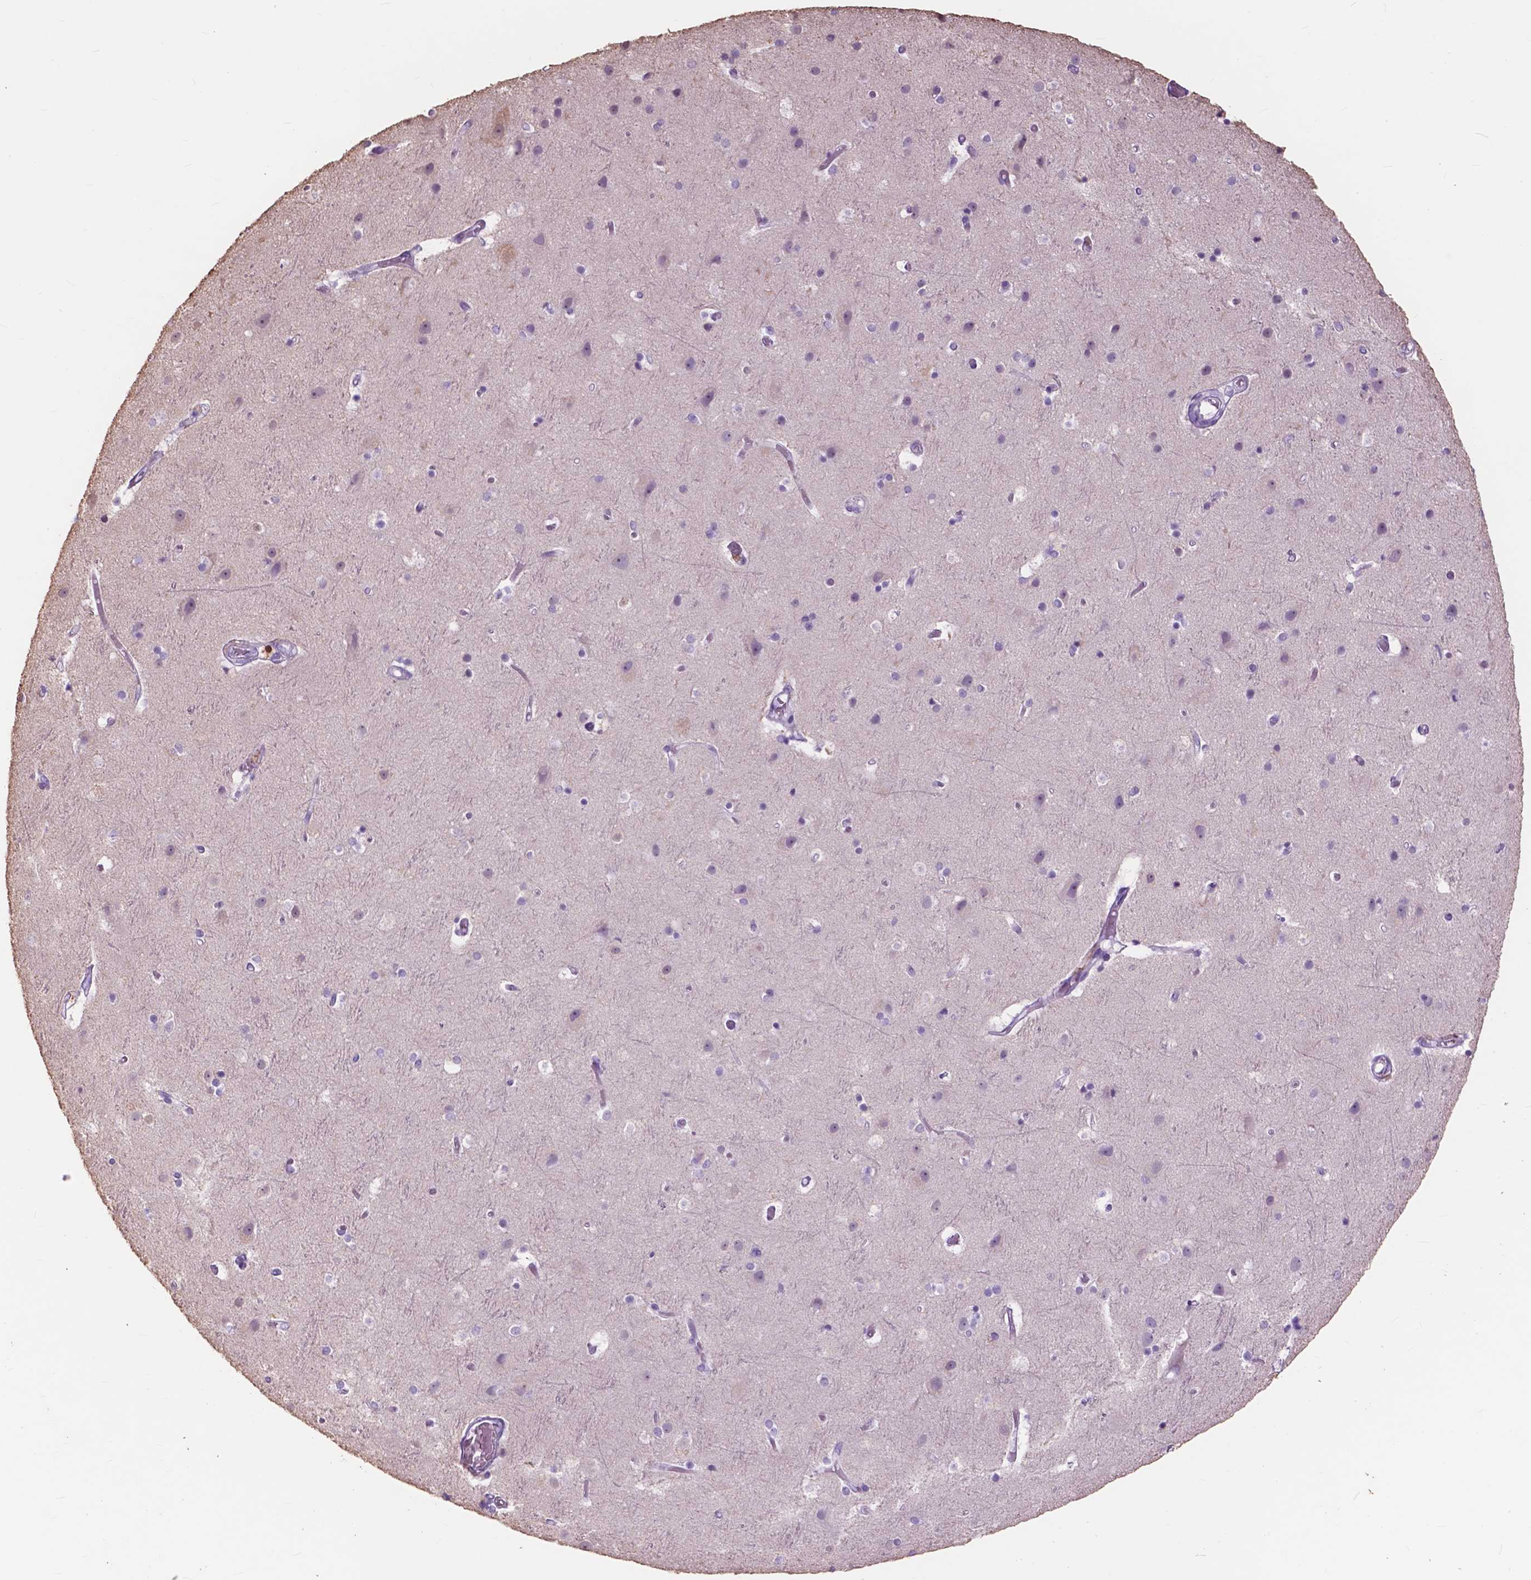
{"staining": {"intensity": "negative", "quantity": "none", "location": "none"}, "tissue": "cerebral cortex", "cell_type": "Endothelial cells", "image_type": "normal", "snomed": [{"axis": "morphology", "description": "Normal tissue, NOS"}, {"axis": "topography", "description": "Cerebral cortex"}], "caption": "This histopathology image is of benign cerebral cortex stained with immunohistochemistry (IHC) to label a protein in brown with the nuclei are counter-stained blue. There is no expression in endothelial cells. (Brightfield microscopy of DAB immunohistochemistry (IHC) at high magnification).", "gene": "FXYD2", "patient": {"sex": "female", "age": 52}}